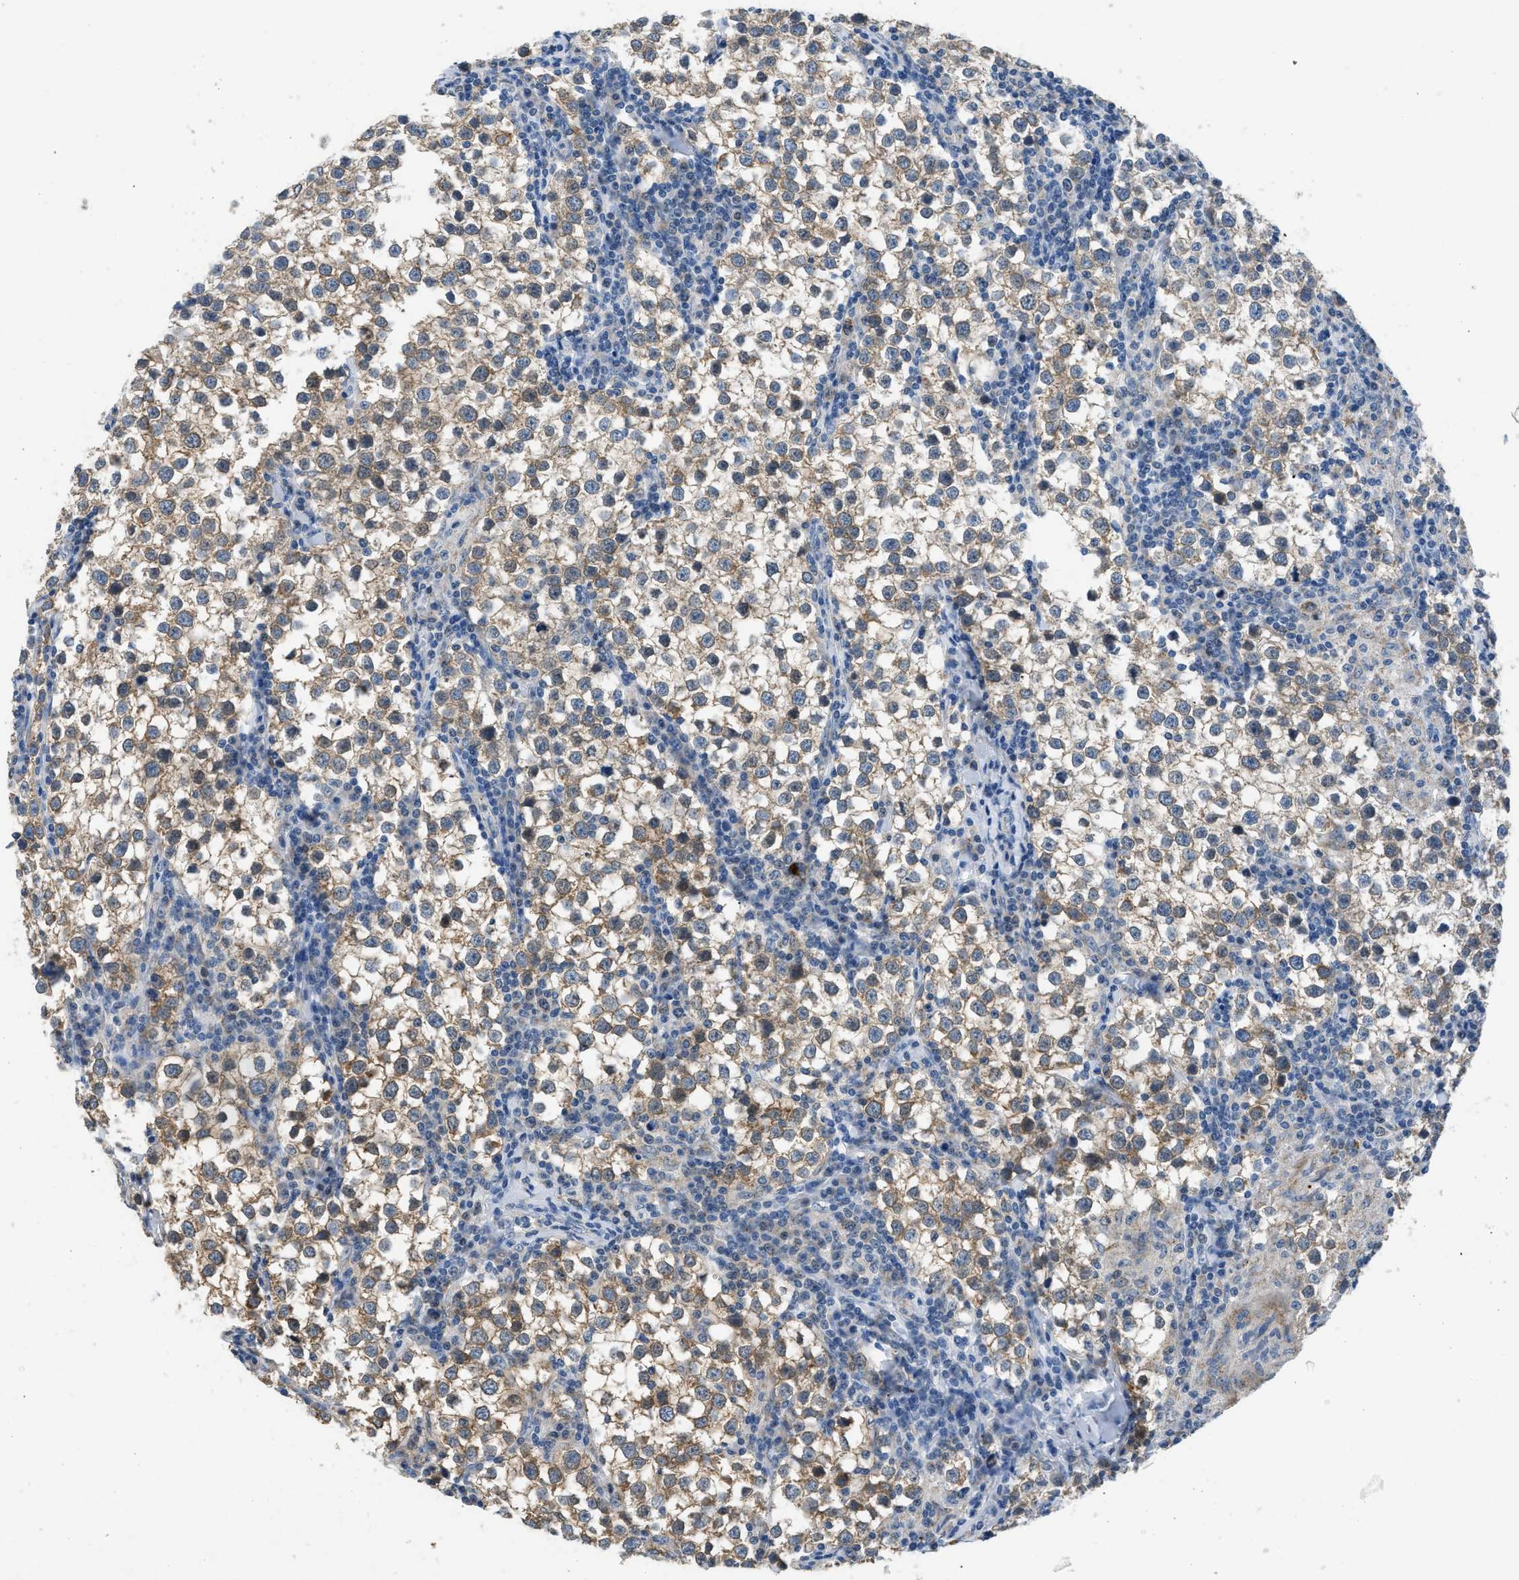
{"staining": {"intensity": "moderate", "quantity": ">75%", "location": "cytoplasmic/membranous"}, "tissue": "testis cancer", "cell_type": "Tumor cells", "image_type": "cancer", "snomed": [{"axis": "morphology", "description": "Seminoma, NOS"}, {"axis": "morphology", "description": "Carcinoma, Embryonal, NOS"}, {"axis": "topography", "description": "Testis"}], "caption": "Protein analysis of seminoma (testis) tissue shows moderate cytoplasmic/membranous staining in about >75% of tumor cells. (IHC, brightfield microscopy, high magnification).", "gene": "TOMM34", "patient": {"sex": "male", "age": 36}}